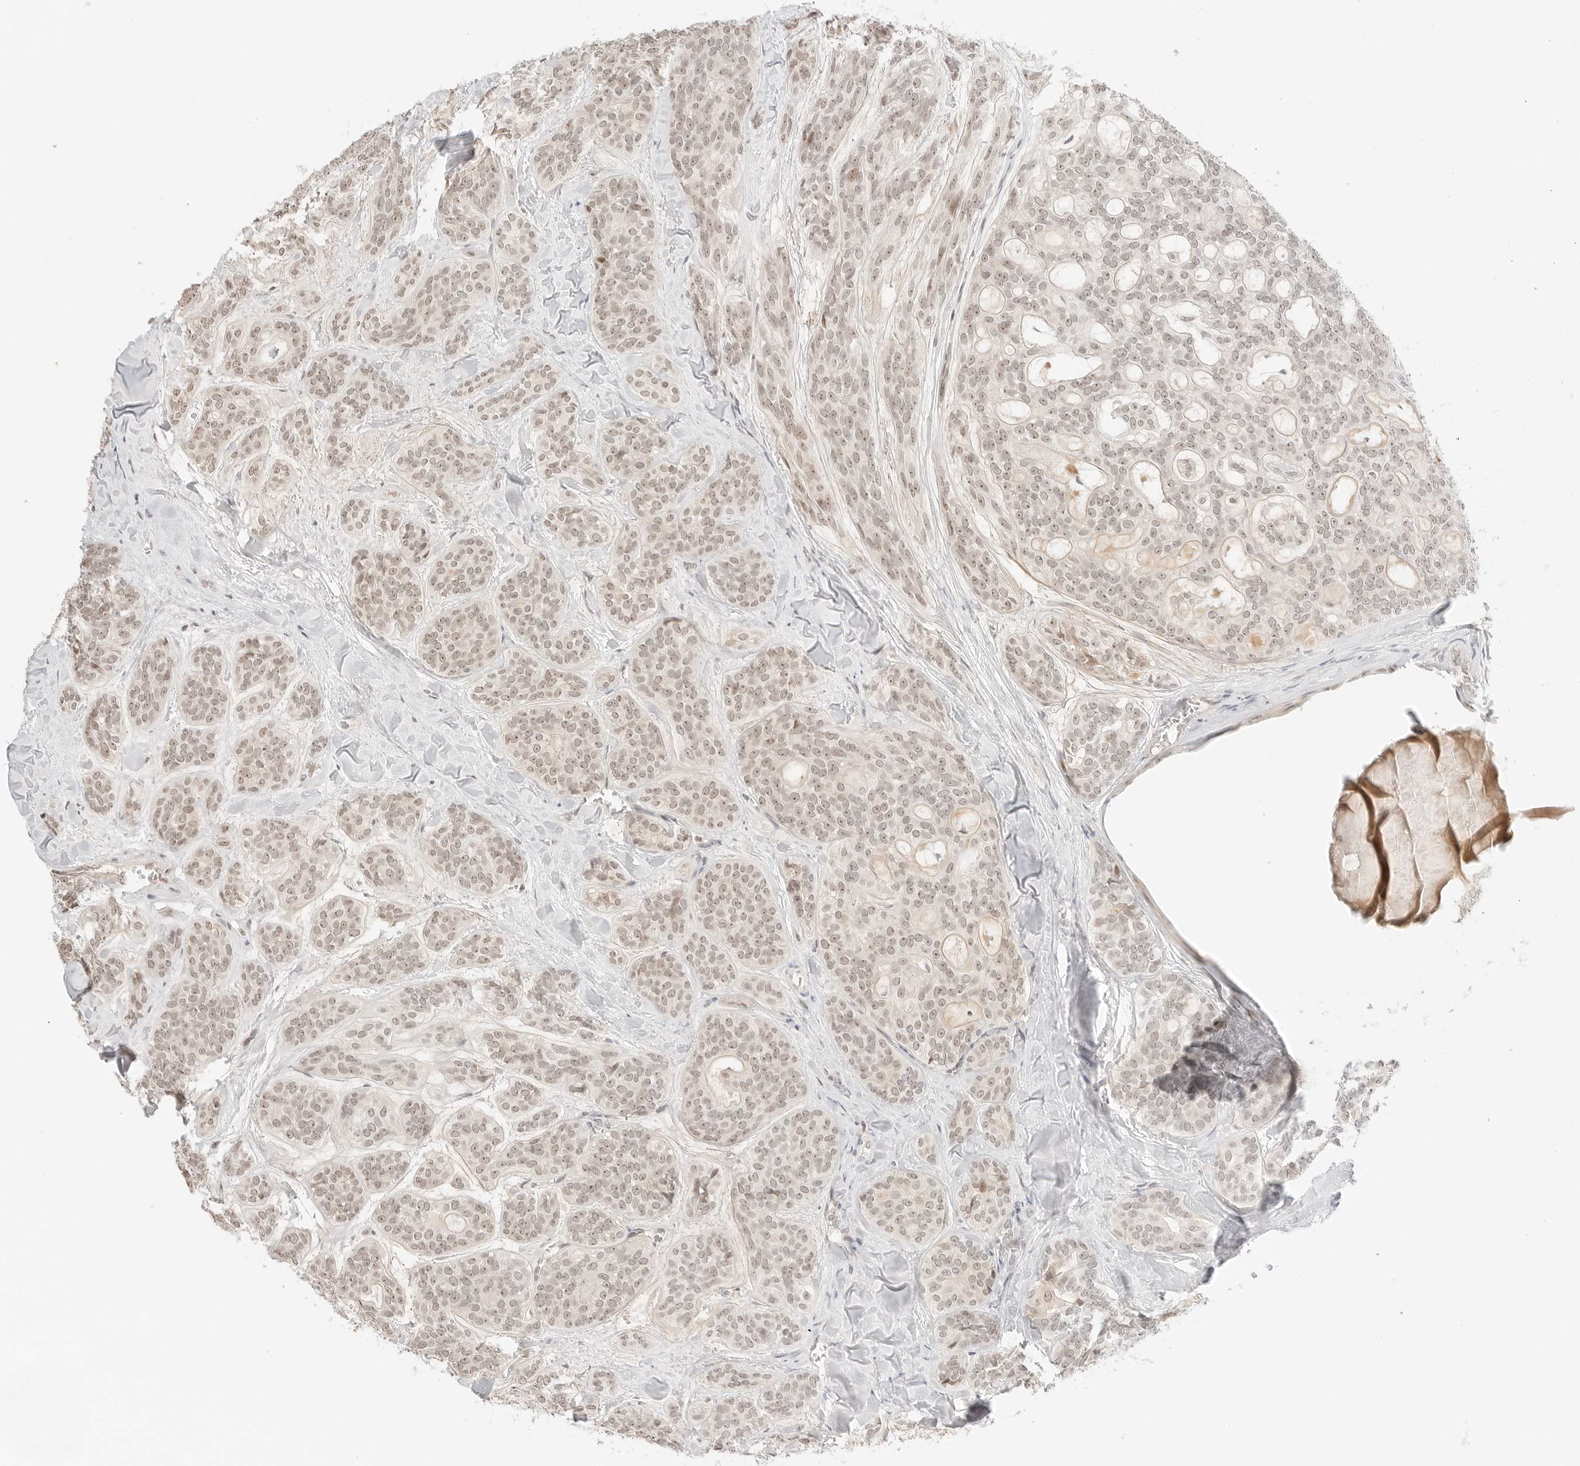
{"staining": {"intensity": "weak", "quantity": ">75%", "location": "nuclear"}, "tissue": "head and neck cancer", "cell_type": "Tumor cells", "image_type": "cancer", "snomed": [{"axis": "morphology", "description": "Adenocarcinoma, NOS"}, {"axis": "topography", "description": "Head-Neck"}], "caption": "Immunohistochemistry (IHC) of adenocarcinoma (head and neck) reveals low levels of weak nuclear expression in approximately >75% of tumor cells. Immunohistochemistry (IHC) stains the protein of interest in brown and the nuclei are stained blue.", "gene": "RPS6KL1", "patient": {"sex": "male", "age": 66}}